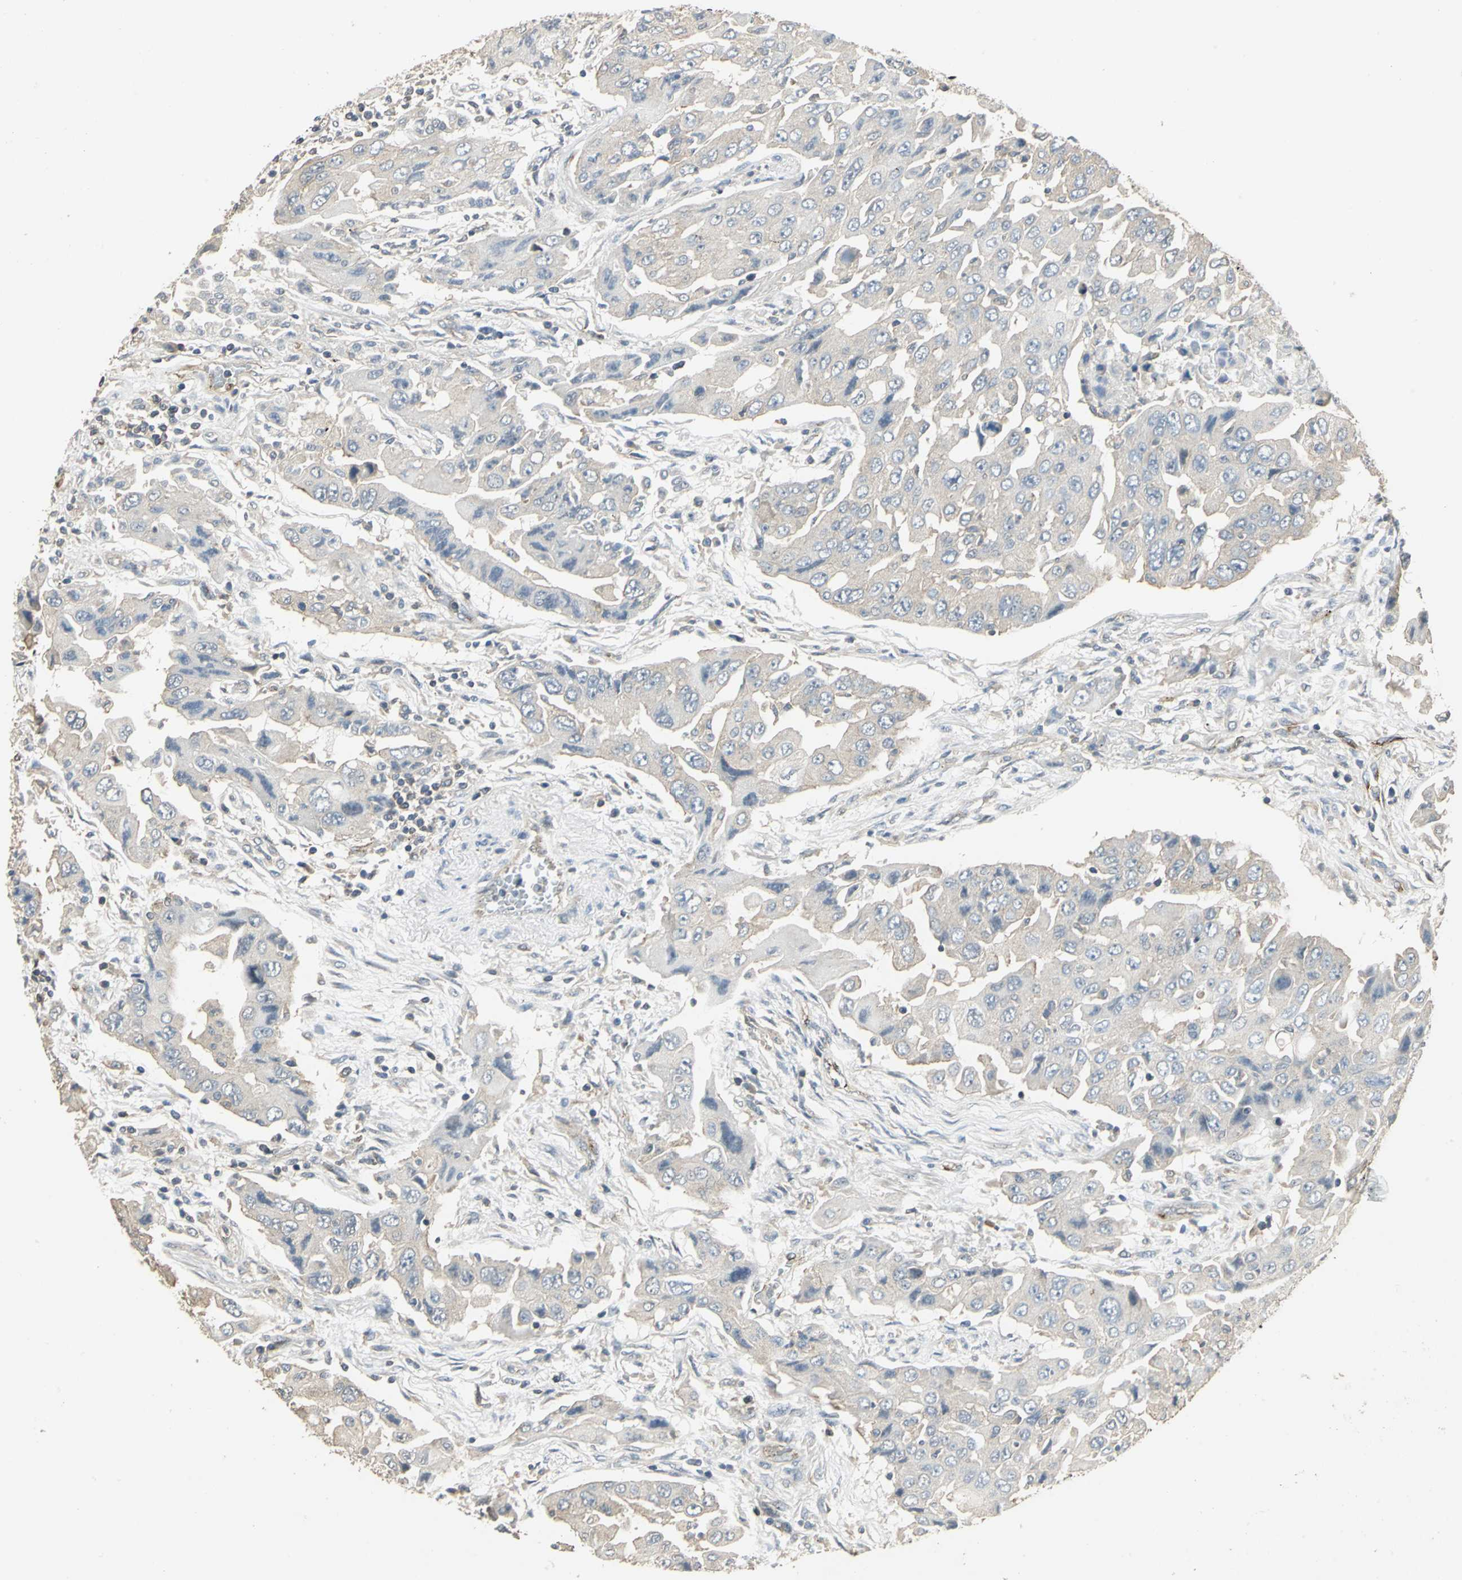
{"staining": {"intensity": "weak", "quantity": "25%-75%", "location": "cytoplasmic/membranous"}, "tissue": "lung cancer", "cell_type": "Tumor cells", "image_type": "cancer", "snomed": [{"axis": "morphology", "description": "Adenocarcinoma, NOS"}, {"axis": "topography", "description": "Lung"}], "caption": "Protein expression by immunohistochemistry (IHC) exhibits weak cytoplasmic/membranous positivity in approximately 25%-75% of tumor cells in lung cancer (adenocarcinoma).", "gene": "RAPGEF1", "patient": {"sex": "female", "age": 65}}